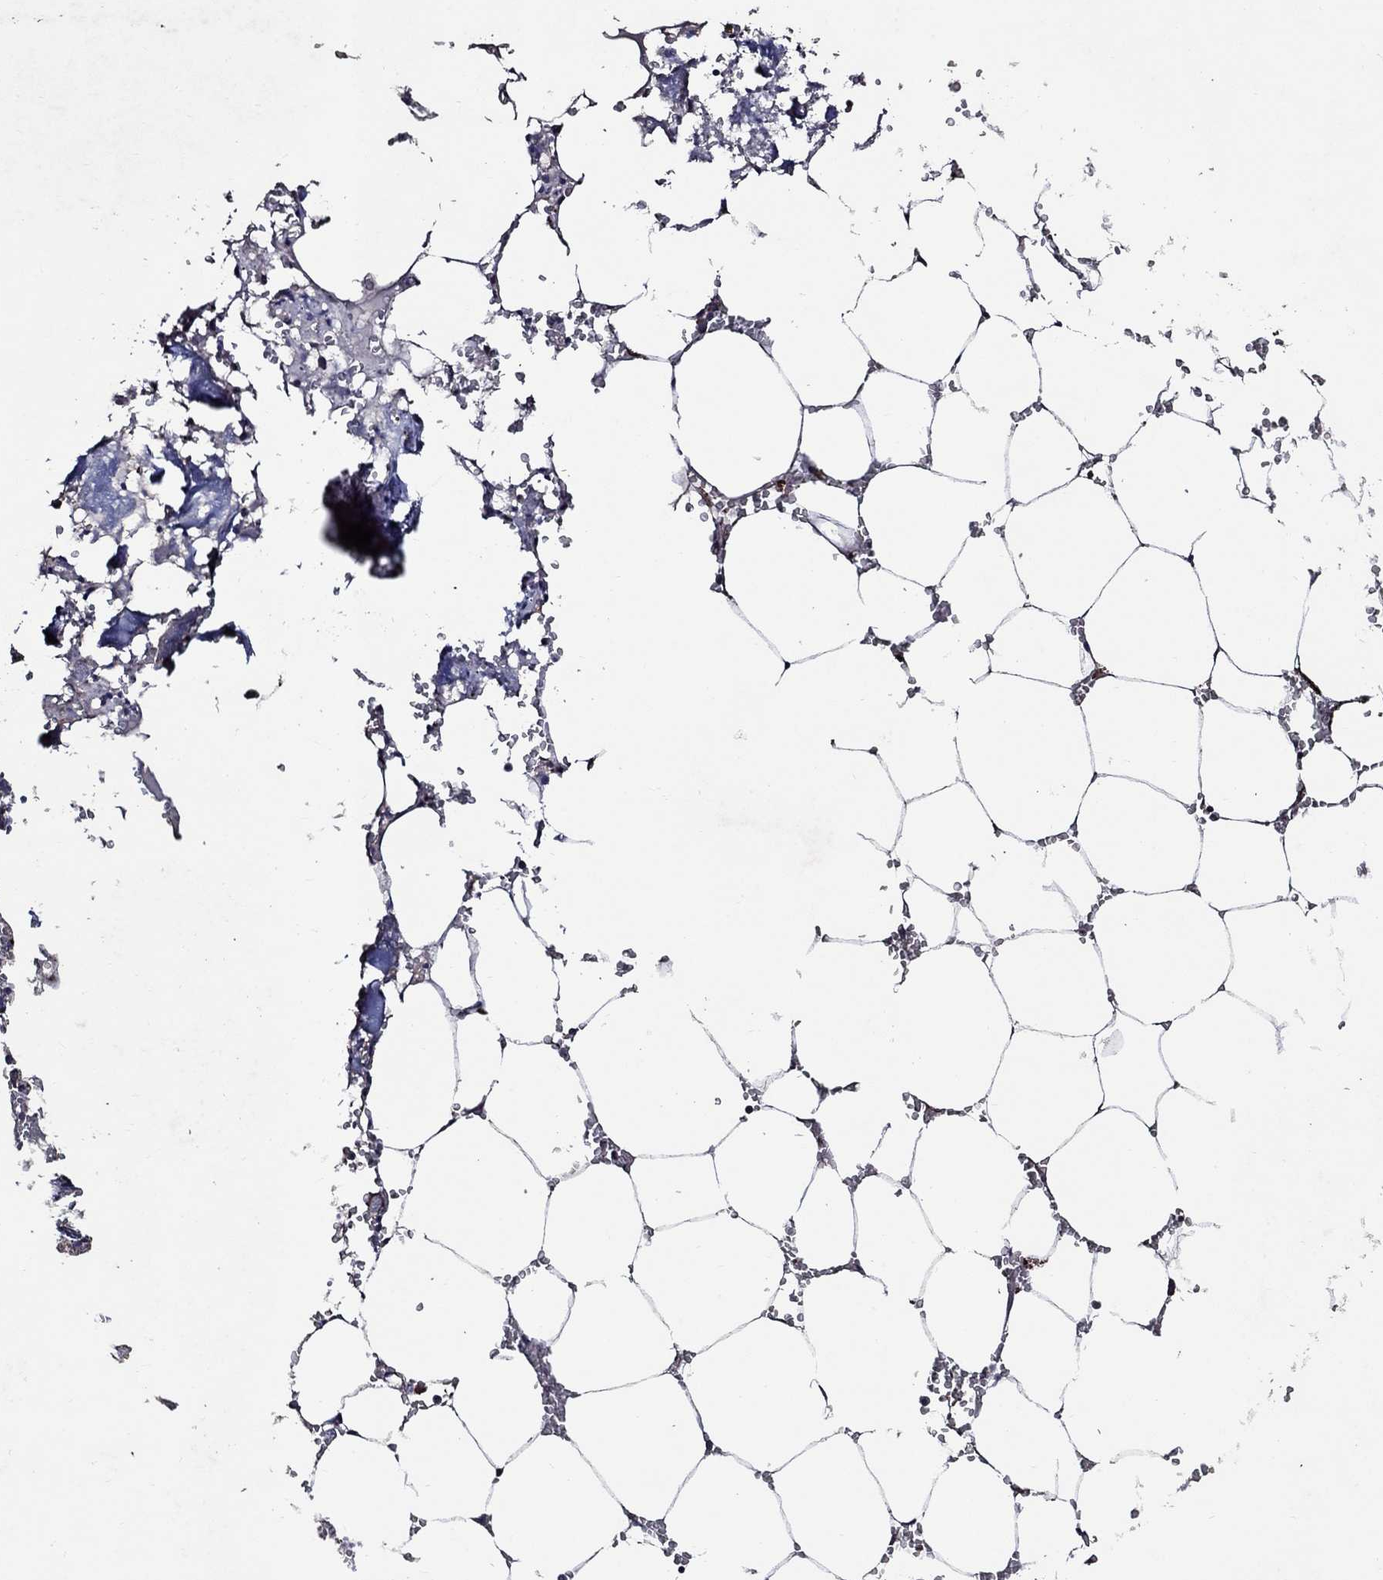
{"staining": {"intensity": "negative", "quantity": "none", "location": "none"}, "tissue": "bone marrow", "cell_type": "Hematopoietic cells", "image_type": "normal", "snomed": [{"axis": "morphology", "description": "Normal tissue, NOS"}, {"axis": "topography", "description": "Bone marrow"}], "caption": "The photomicrograph reveals no significant staining in hematopoietic cells of bone marrow.", "gene": "HAP1", "patient": {"sex": "male", "age": 54}}